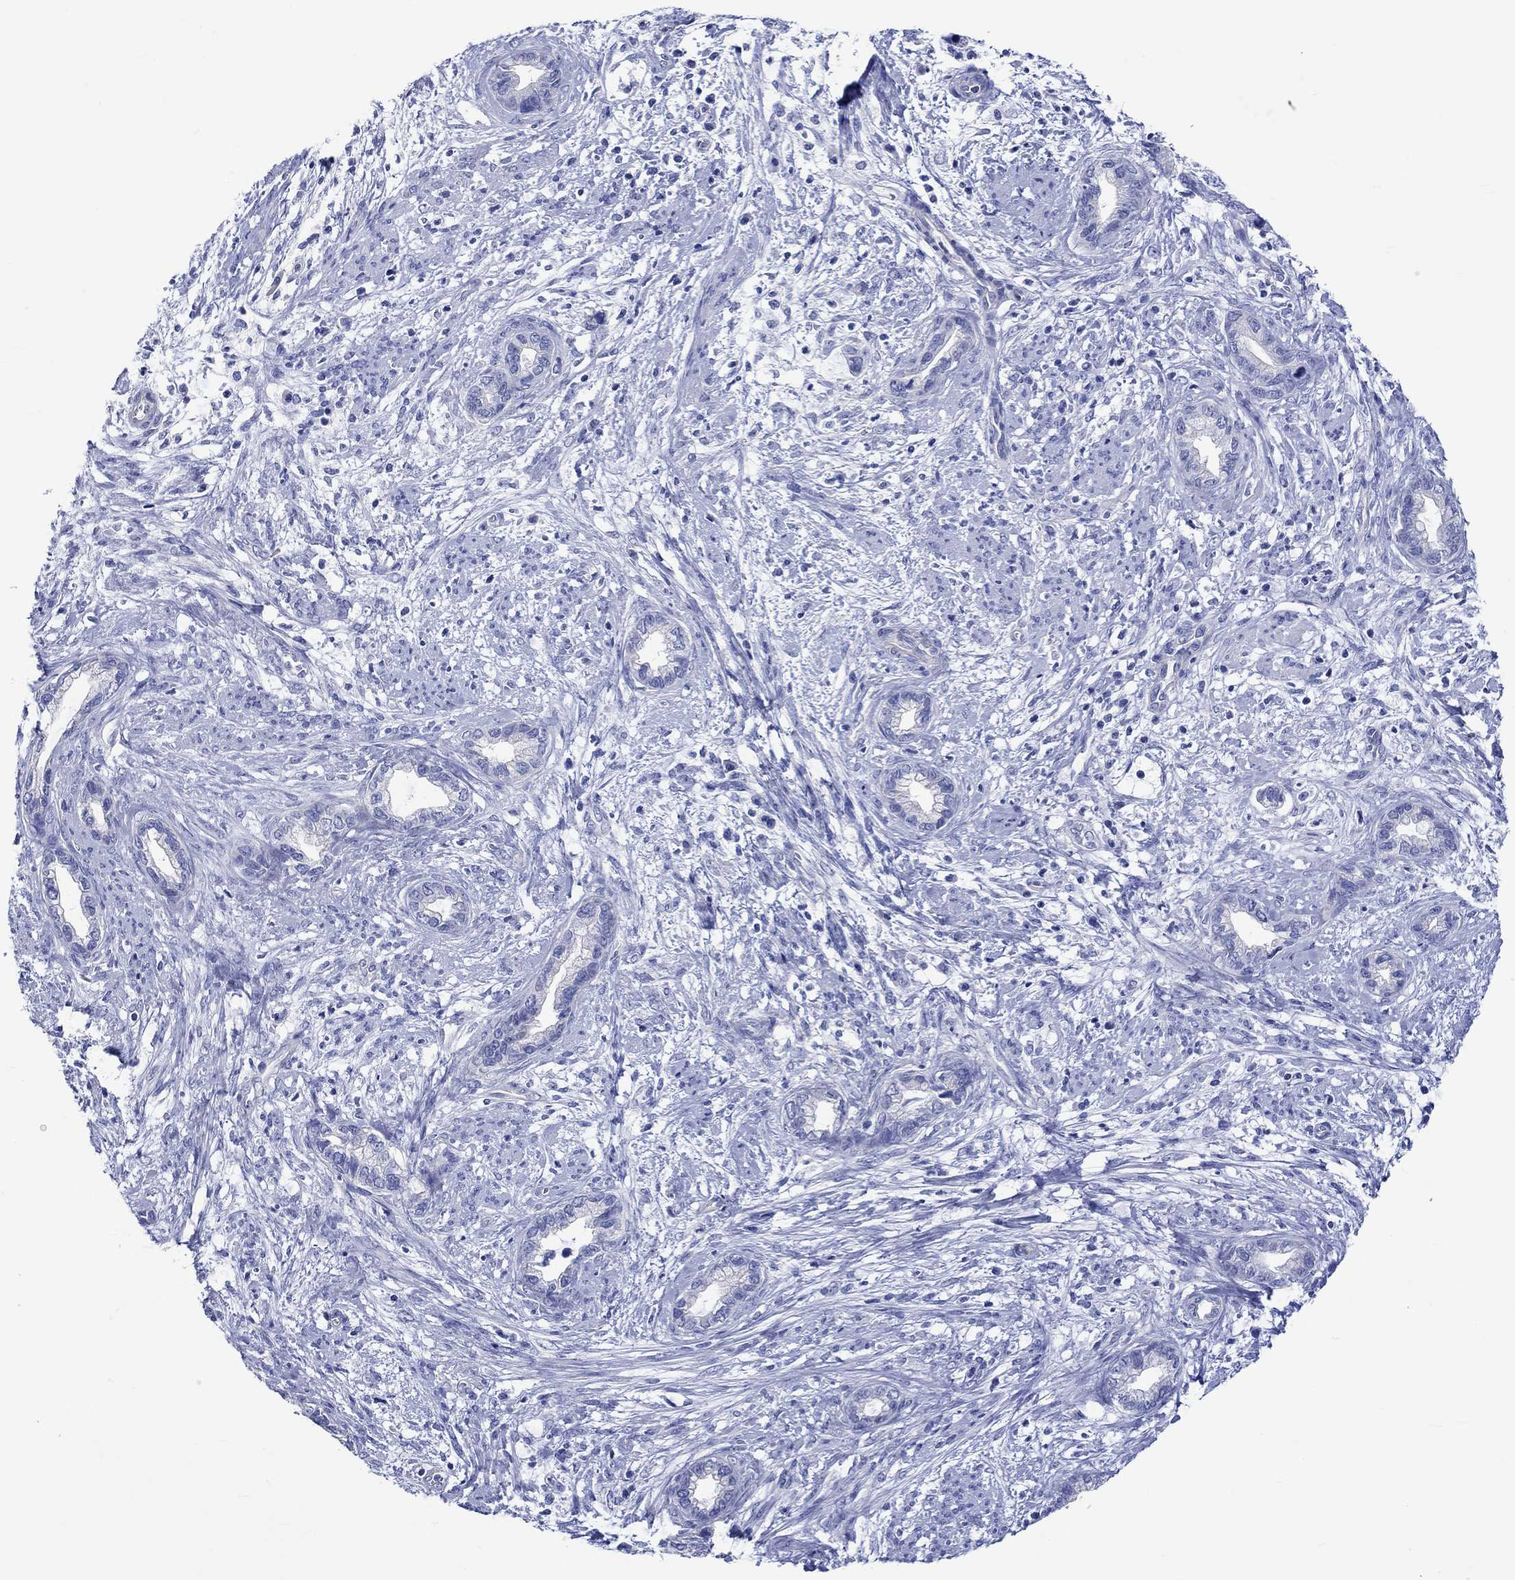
{"staining": {"intensity": "negative", "quantity": "none", "location": "none"}, "tissue": "cervical cancer", "cell_type": "Tumor cells", "image_type": "cancer", "snomed": [{"axis": "morphology", "description": "Adenocarcinoma, NOS"}, {"axis": "topography", "description": "Cervix"}], "caption": "Immunohistochemical staining of human cervical cancer (adenocarcinoma) exhibits no significant expression in tumor cells.", "gene": "HARBI1", "patient": {"sex": "female", "age": 62}}